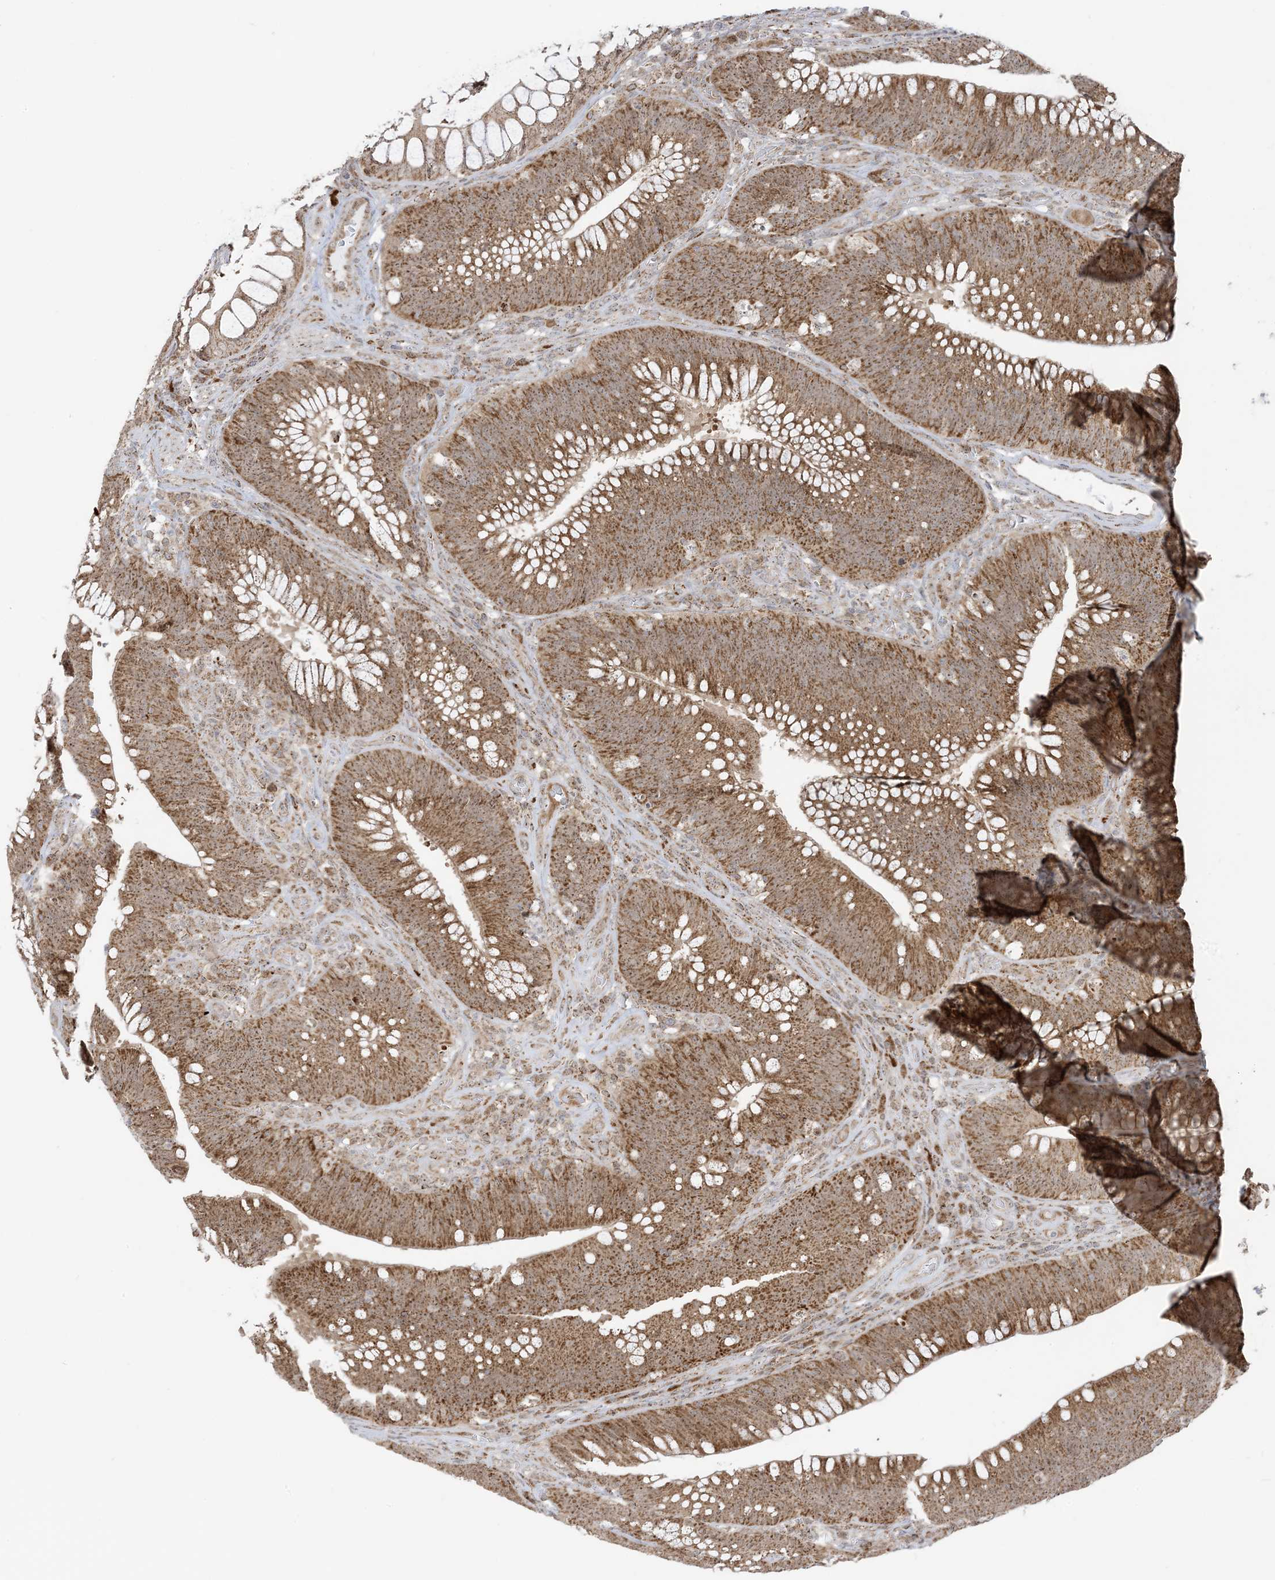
{"staining": {"intensity": "moderate", "quantity": ">75%", "location": "cytoplasmic/membranous,nuclear"}, "tissue": "colorectal cancer", "cell_type": "Tumor cells", "image_type": "cancer", "snomed": [{"axis": "morphology", "description": "Normal tissue, NOS"}, {"axis": "topography", "description": "Colon"}], "caption": "About >75% of tumor cells in colorectal cancer display moderate cytoplasmic/membranous and nuclear protein staining as visualized by brown immunohistochemical staining.", "gene": "MAPKBP1", "patient": {"sex": "female", "age": 82}}